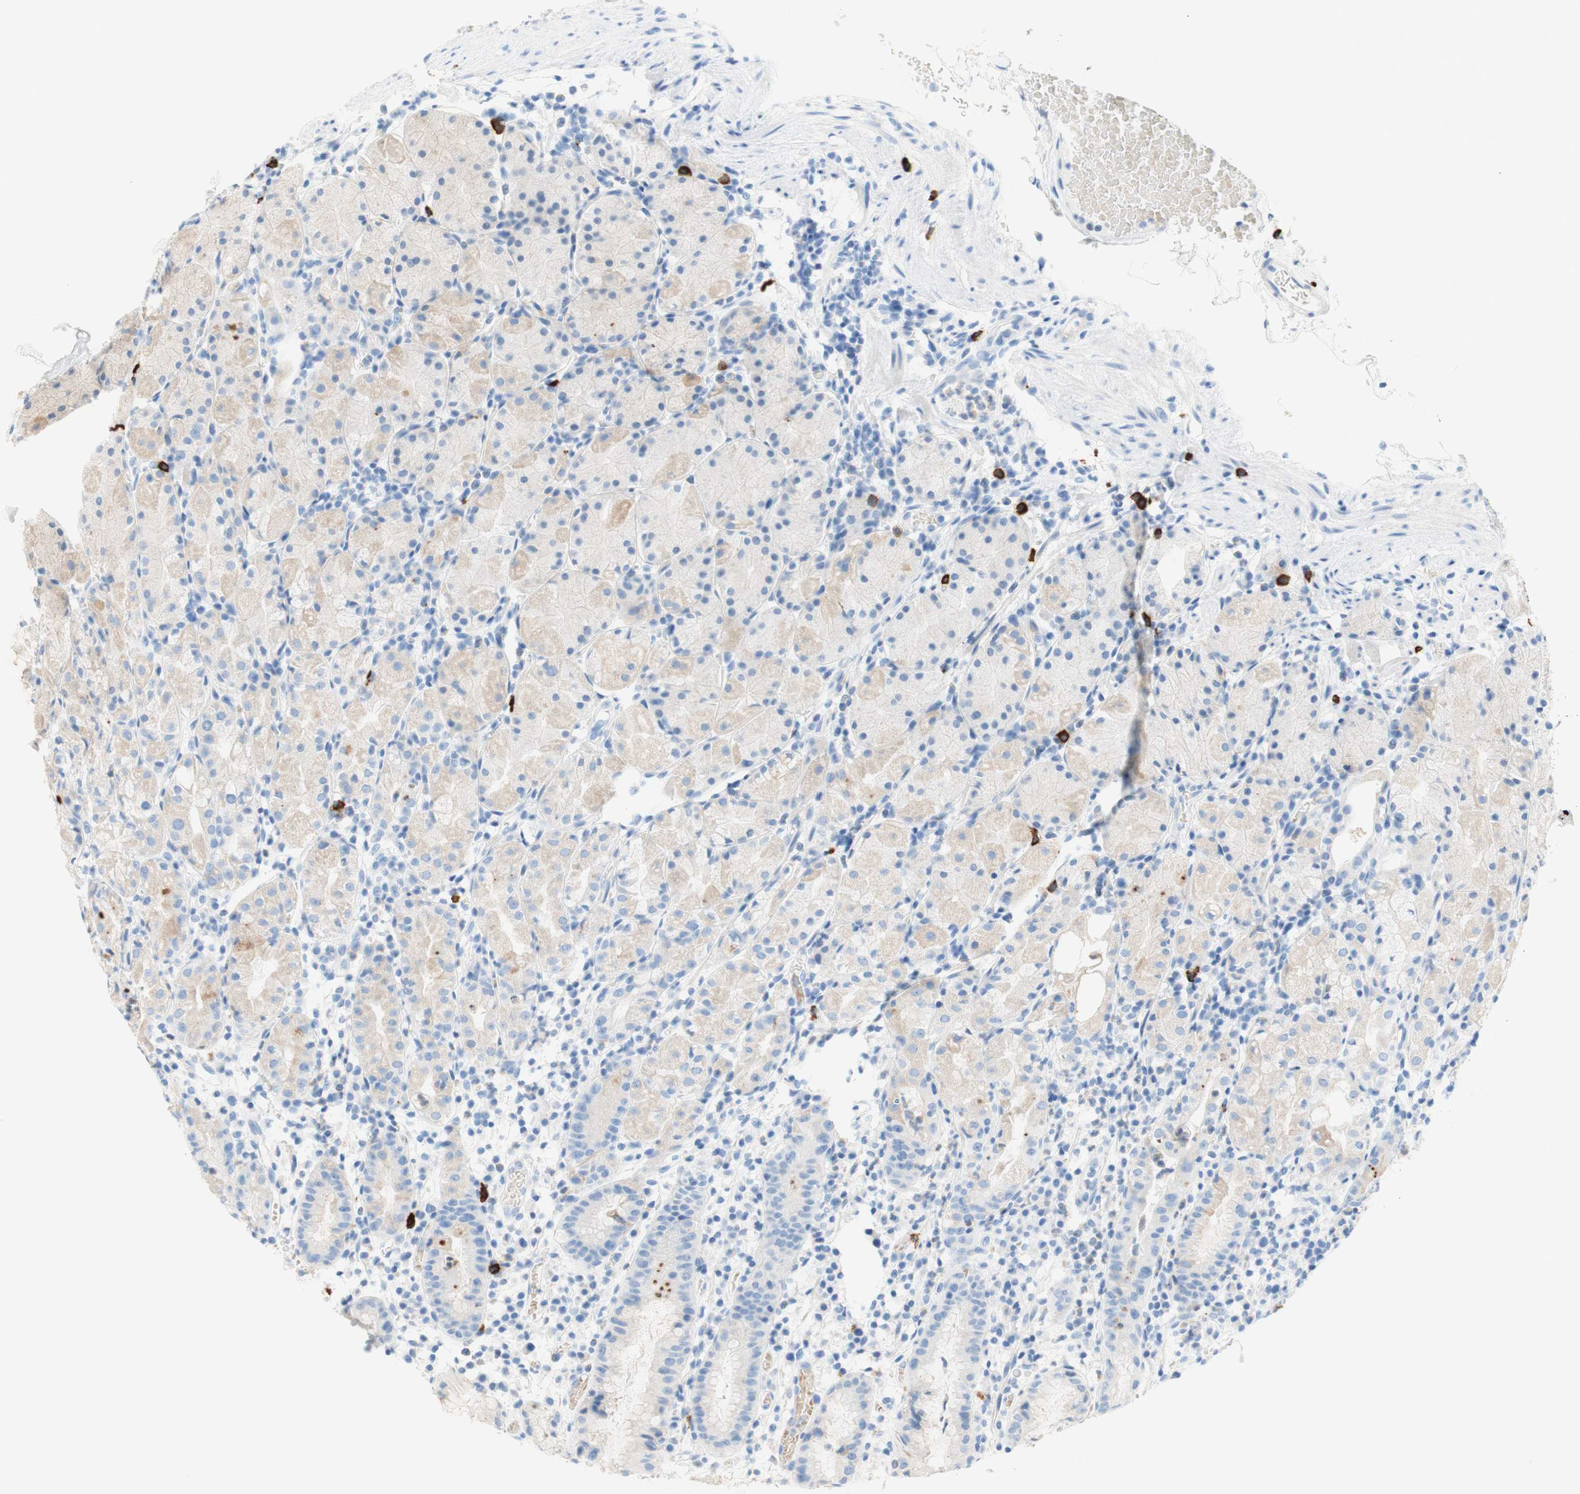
{"staining": {"intensity": "weak", "quantity": "<25%", "location": "cytoplasmic/membranous"}, "tissue": "stomach", "cell_type": "Glandular cells", "image_type": "normal", "snomed": [{"axis": "morphology", "description": "Normal tissue, NOS"}, {"axis": "topography", "description": "Stomach"}, {"axis": "topography", "description": "Stomach, lower"}], "caption": "Protein analysis of unremarkable stomach exhibits no significant staining in glandular cells. (DAB (3,3'-diaminobenzidine) IHC with hematoxylin counter stain).", "gene": "CEACAM1", "patient": {"sex": "female", "age": 75}}